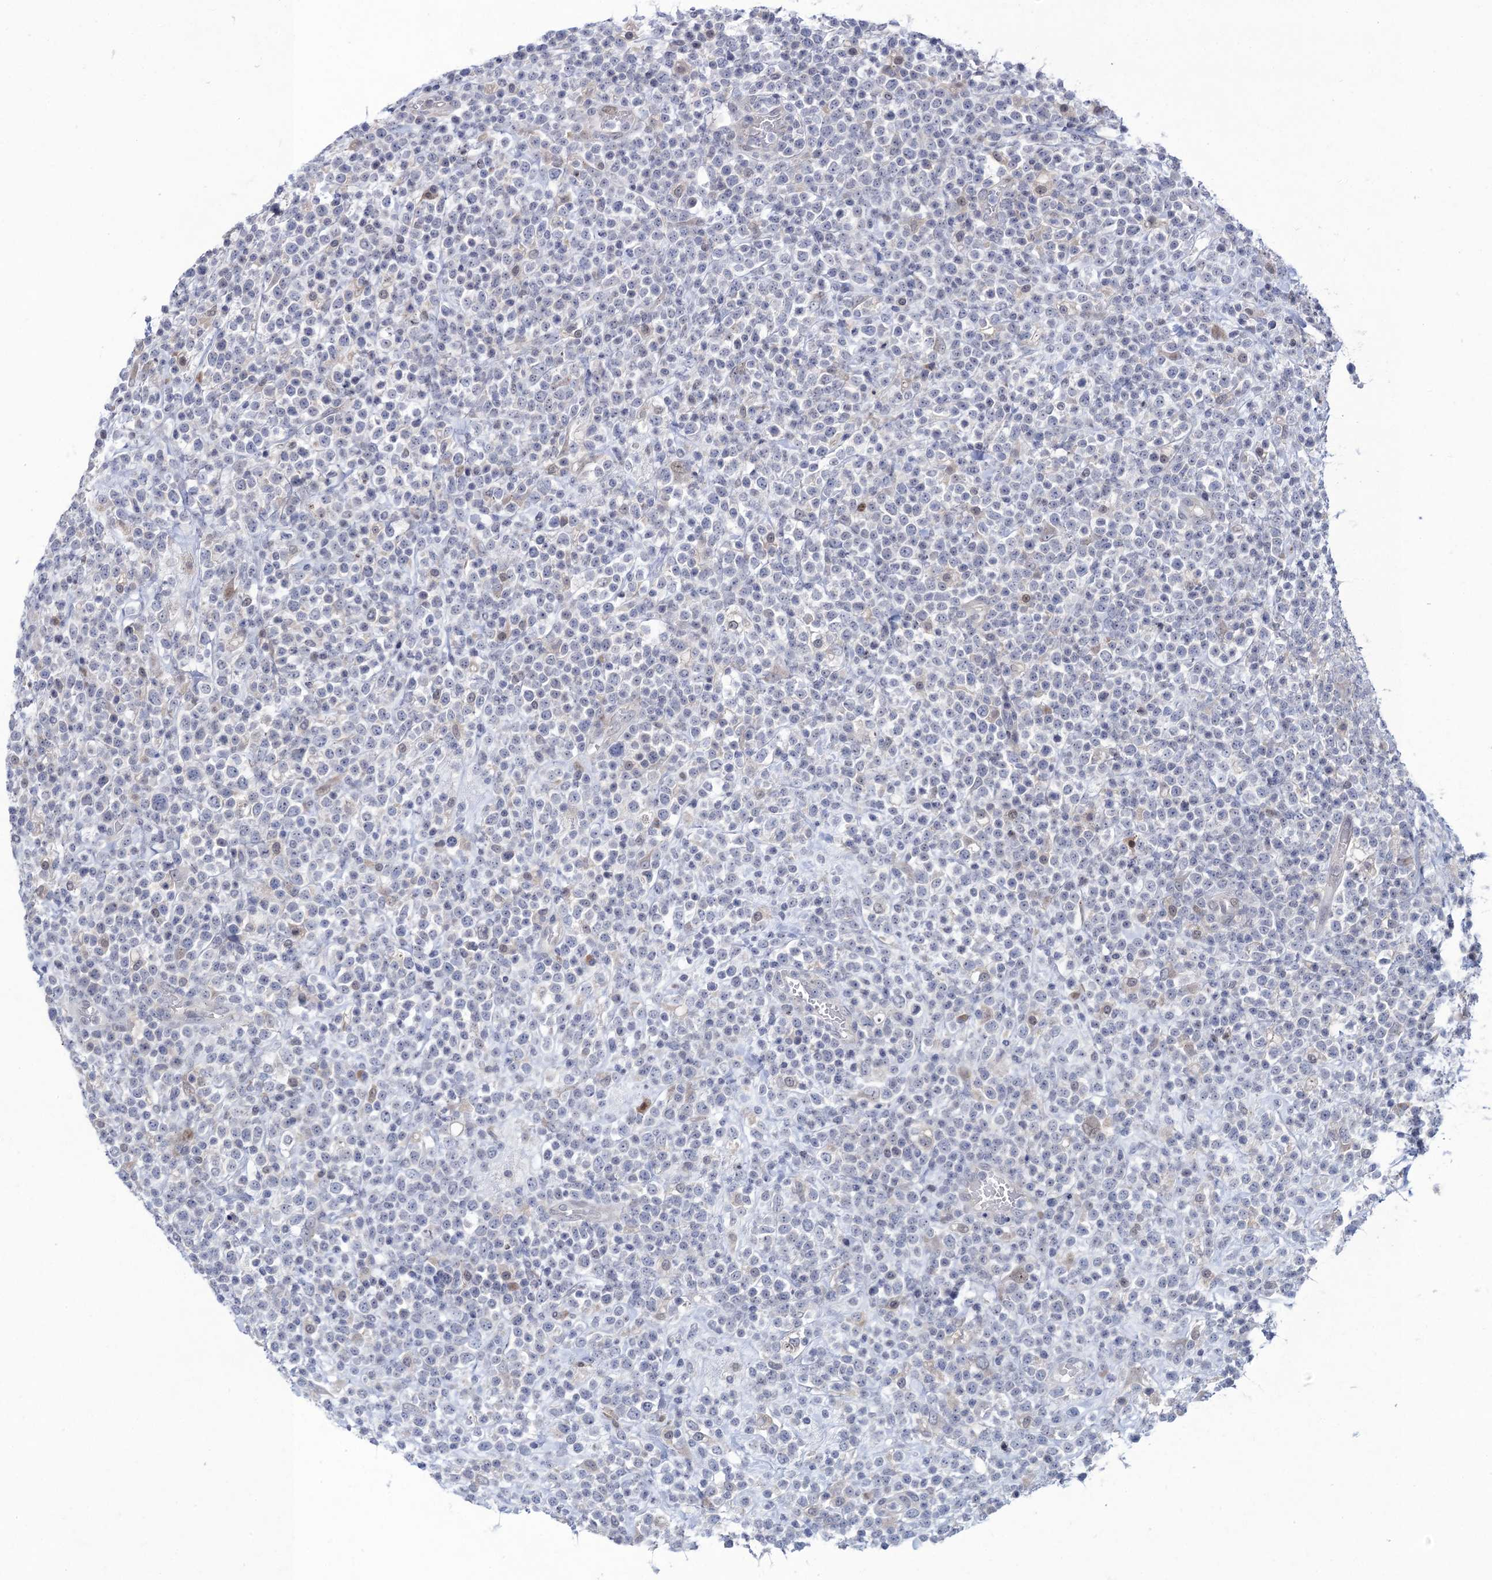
{"staining": {"intensity": "negative", "quantity": "none", "location": "none"}, "tissue": "lymphoma", "cell_type": "Tumor cells", "image_type": "cancer", "snomed": [{"axis": "morphology", "description": "Malignant lymphoma, non-Hodgkin's type, High grade"}, {"axis": "topography", "description": "Colon"}], "caption": "Lymphoma was stained to show a protein in brown. There is no significant staining in tumor cells.", "gene": "QPCTL", "patient": {"sex": "female", "age": 53}}